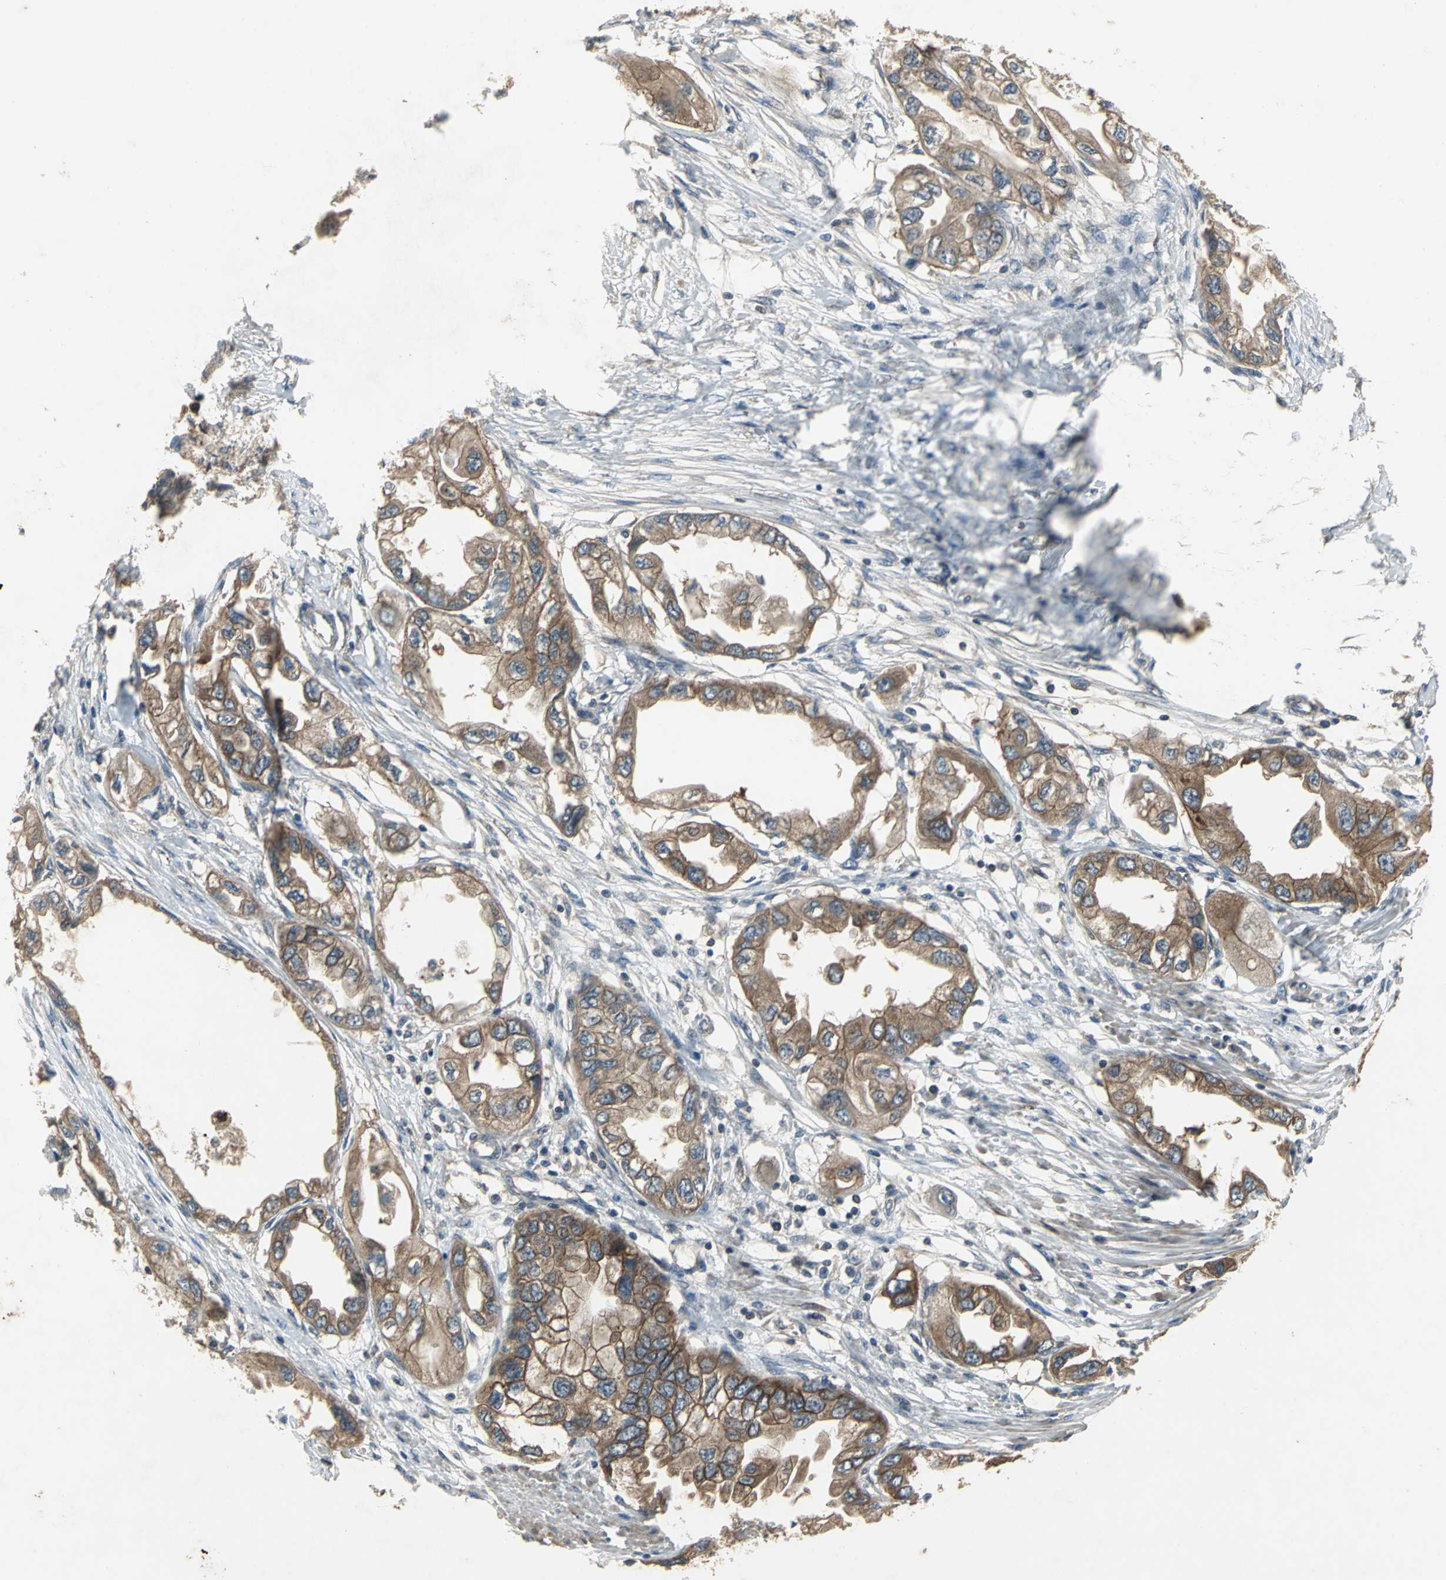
{"staining": {"intensity": "moderate", "quantity": ">75%", "location": "cytoplasmic/membranous"}, "tissue": "endometrial cancer", "cell_type": "Tumor cells", "image_type": "cancer", "snomed": [{"axis": "morphology", "description": "Adenocarcinoma, NOS"}, {"axis": "topography", "description": "Endometrium"}], "caption": "Protein expression analysis of endometrial adenocarcinoma demonstrates moderate cytoplasmic/membranous positivity in approximately >75% of tumor cells.", "gene": "MET", "patient": {"sex": "female", "age": 67}}